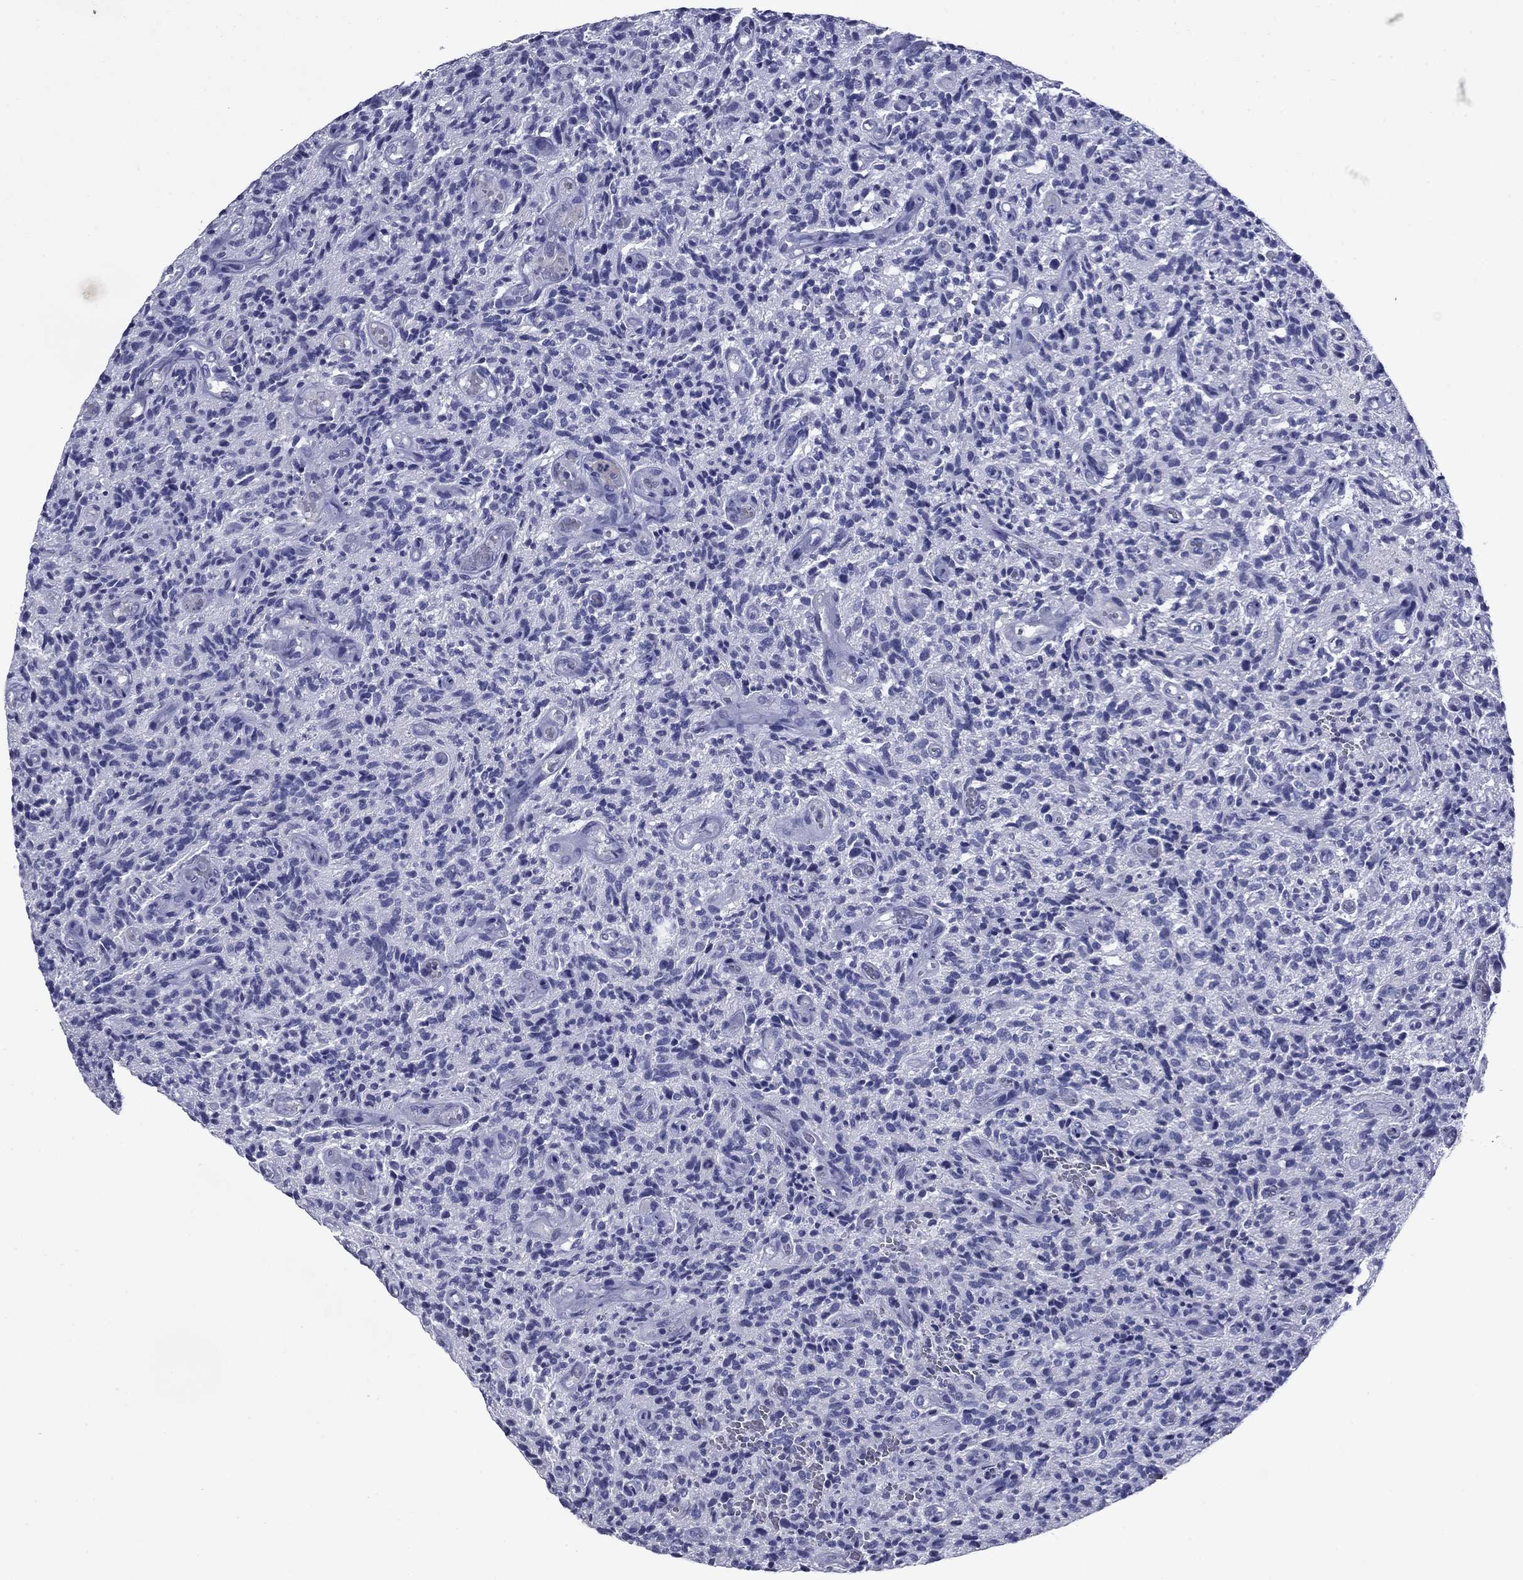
{"staining": {"intensity": "negative", "quantity": "none", "location": "none"}, "tissue": "glioma", "cell_type": "Tumor cells", "image_type": "cancer", "snomed": [{"axis": "morphology", "description": "Glioma, malignant, High grade"}, {"axis": "topography", "description": "Brain"}], "caption": "Tumor cells show no significant expression in glioma.", "gene": "CFAP119", "patient": {"sex": "male", "age": 64}}